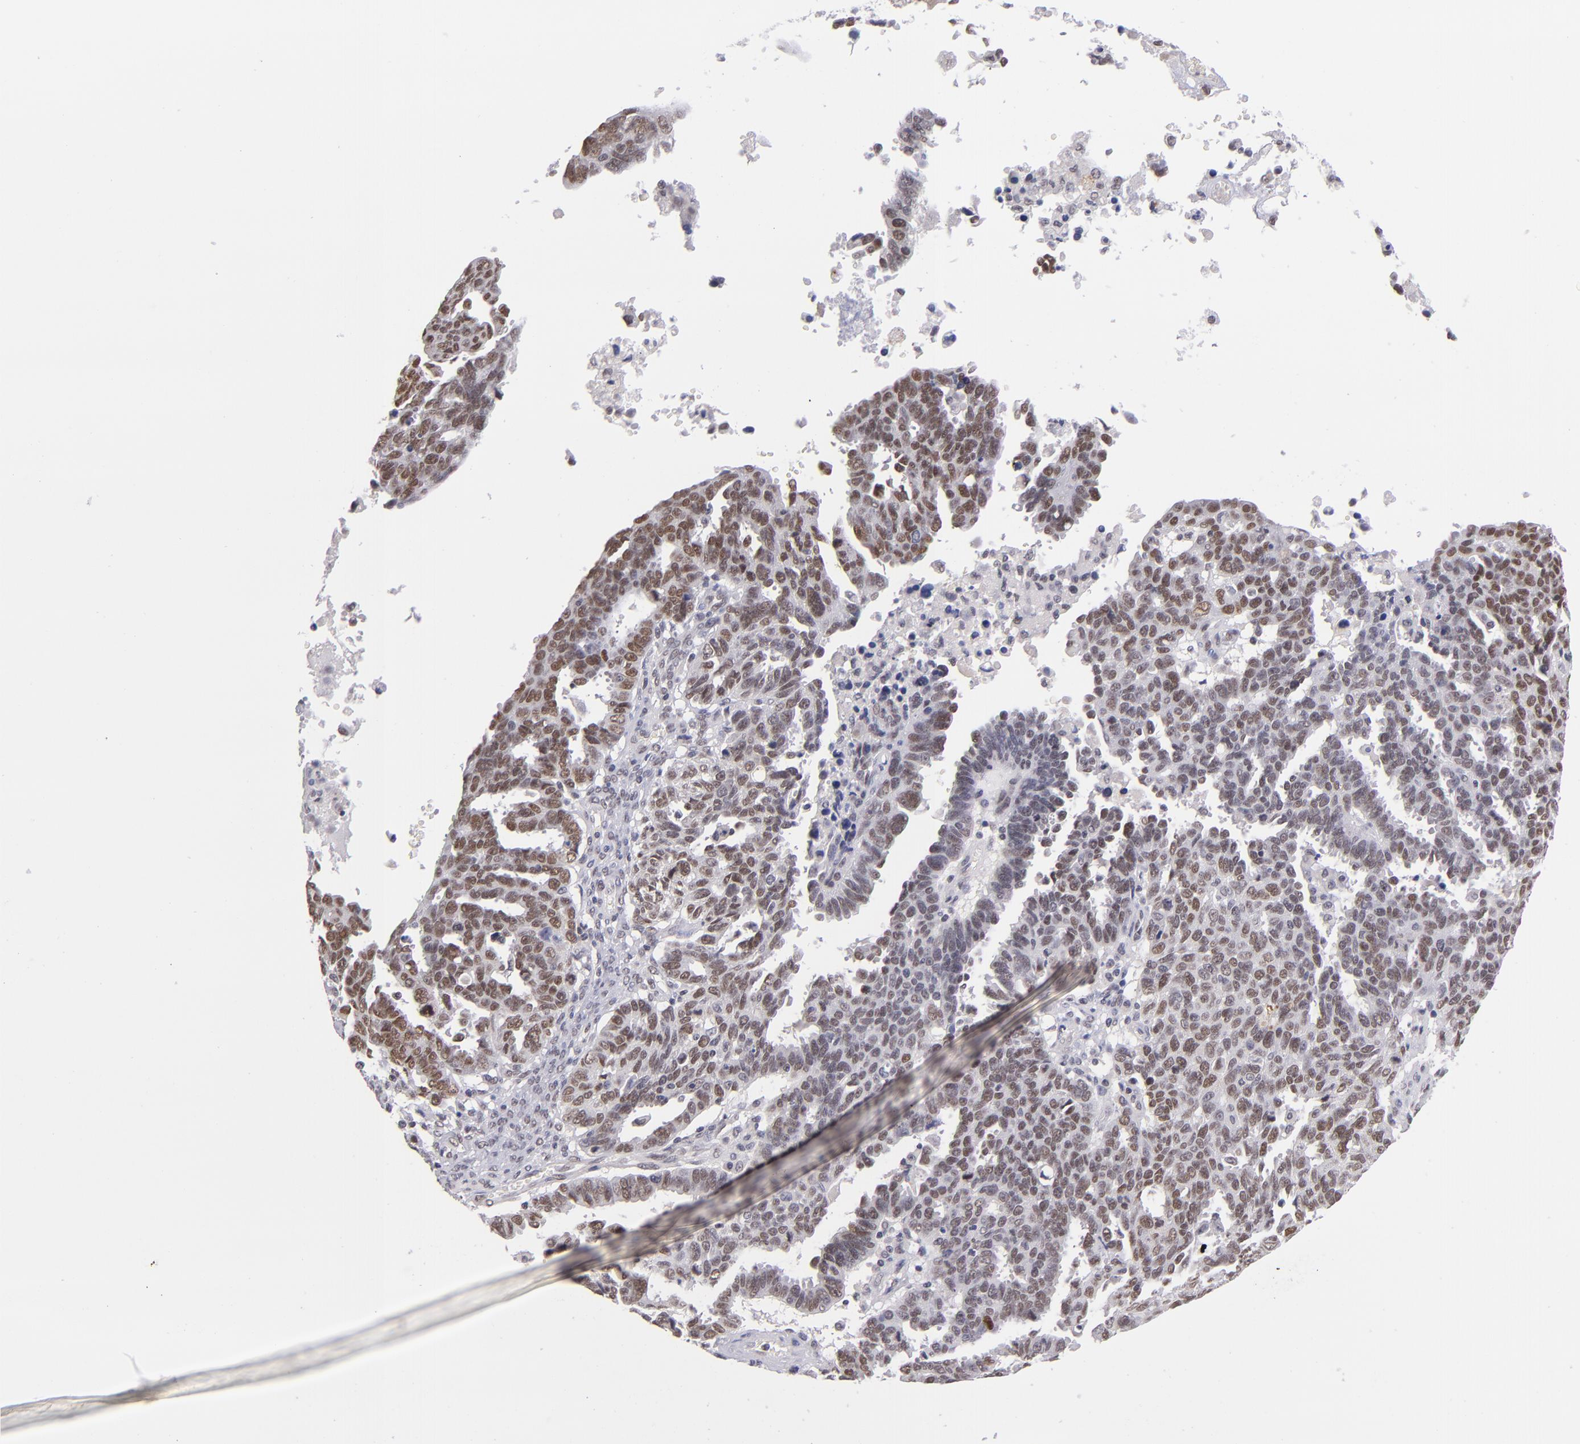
{"staining": {"intensity": "moderate", "quantity": ">75%", "location": "nuclear"}, "tissue": "ovarian cancer", "cell_type": "Tumor cells", "image_type": "cancer", "snomed": [{"axis": "morphology", "description": "Carcinoma, endometroid"}, {"axis": "morphology", "description": "Cystadenocarcinoma, serous, NOS"}, {"axis": "topography", "description": "Ovary"}], "caption": "A high-resolution micrograph shows immunohistochemistry (IHC) staining of ovarian cancer (serous cystadenocarcinoma), which shows moderate nuclear positivity in about >75% of tumor cells. The staining was performed using DAB to visualize the protein expression in brown, while the nuclei were stained in blue with hematoxylin (Magnification: 20x).", "gene": "ZNF148", "patient": {"sex": "female", "age": 45}}